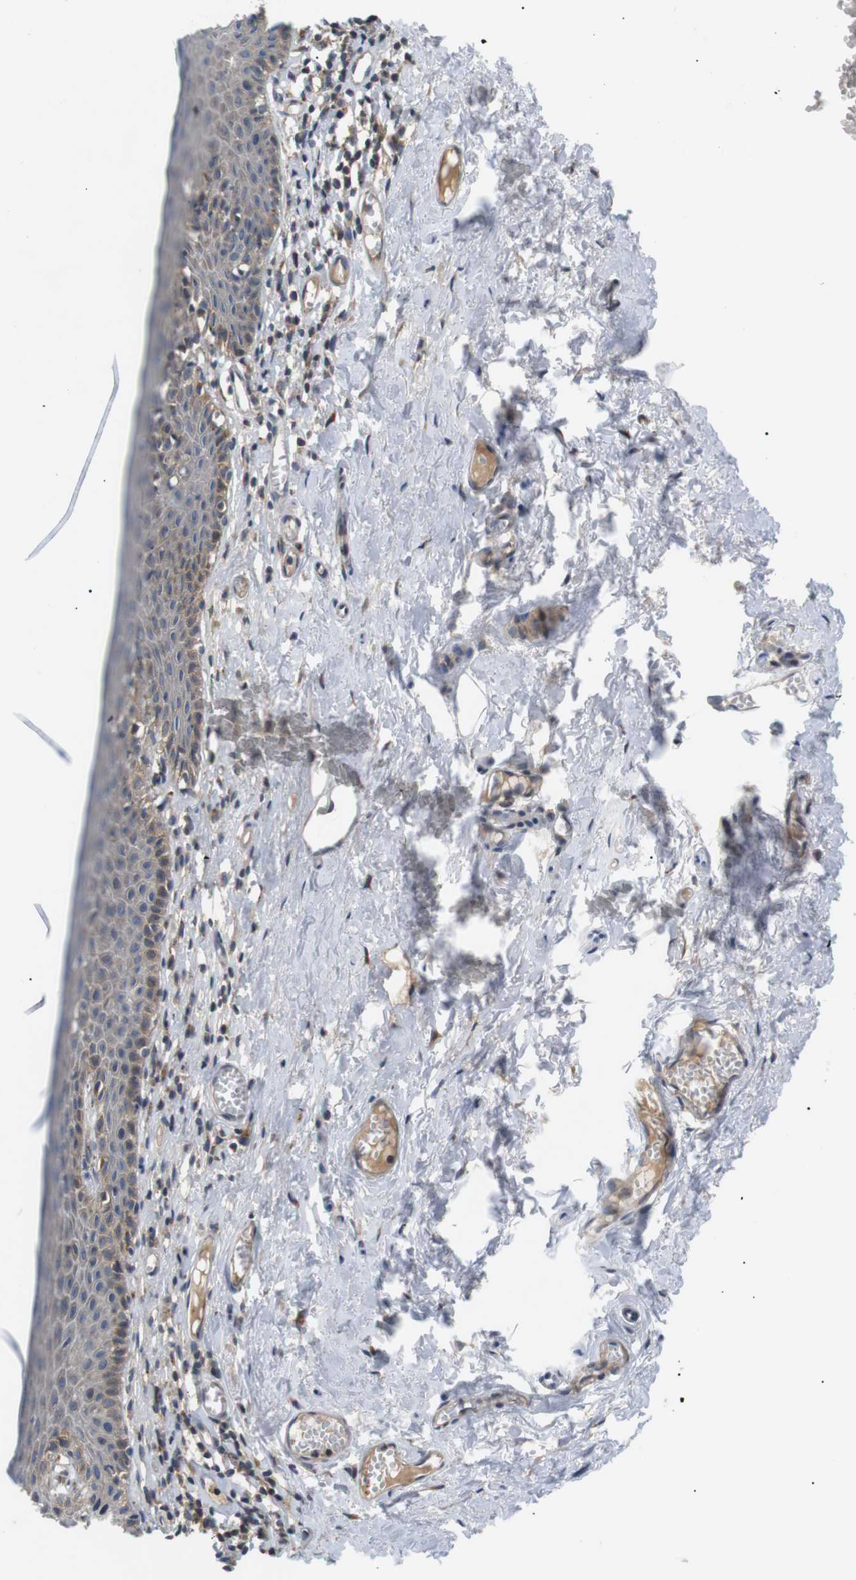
{"staining": {"intensity": "moderate", "quantity": "<25%", "location": "cytoplasmic/membranous"}, "tissue": "skin", "cell_type": "Epidermal cells", "image_type": "normal", "snomed": [{"axis": "morphology", "description": "Normal tissue, NOS"}, {"axis": "topography", "description": "Adipose tissue"}, {"axis": "topography", "description": "Vascular tissue"}, {"axis": "topography", "description": "Anal"}, {"axis": "topography", "description": "Peripheral nerve tissue"}], "caption": "Immunohistochemistry of unremarkable human skin exhibits low levels of moderate cytoplasmic/membranous expression in about <25% of epidermal cells.", "gene": "DIPK1A", "patient": {"sex": "female", "age": 54}}